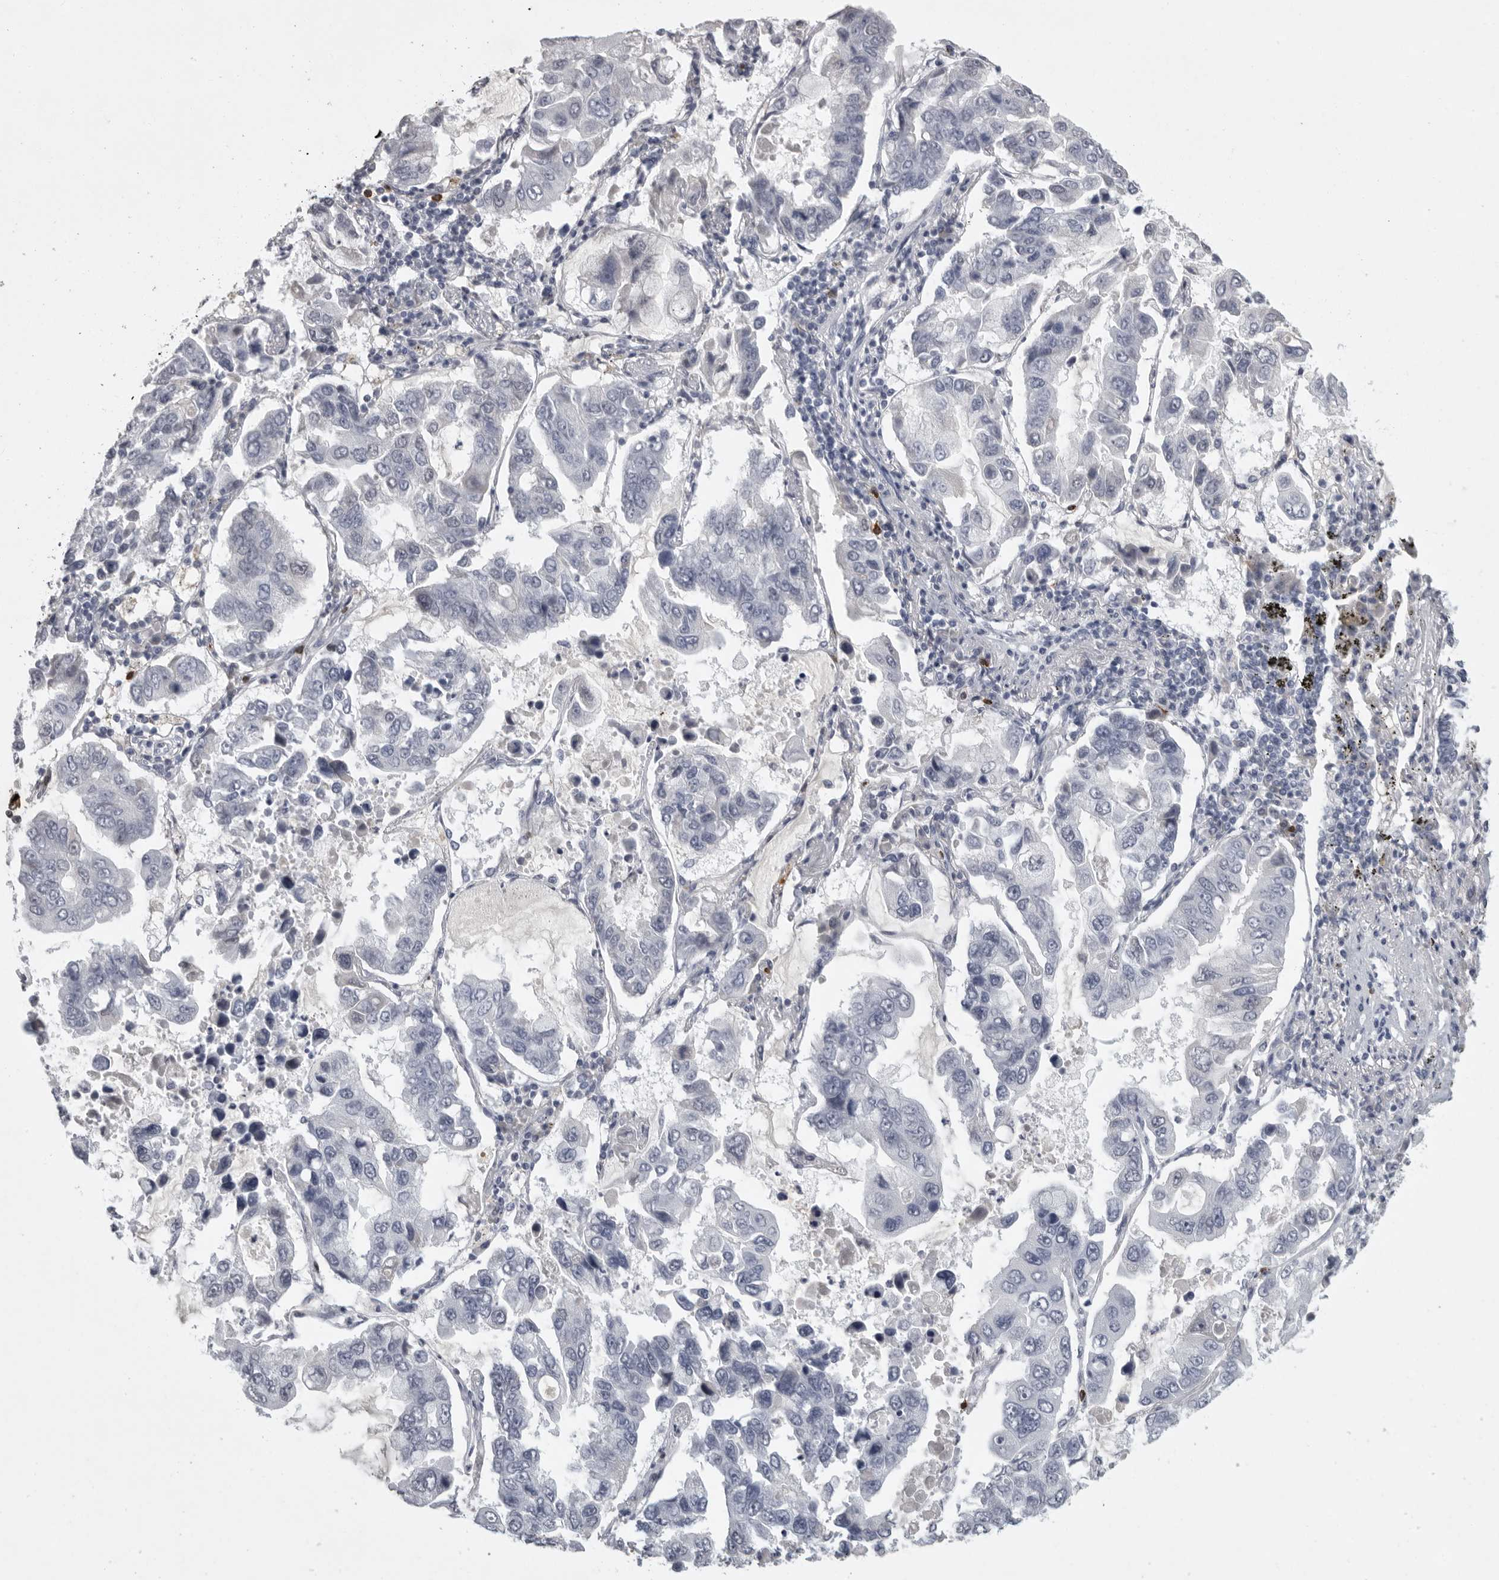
{"staining": {"intensity": "negative", "quantity": "none", "location": "none"}, "tissue": "lung cancer", "cell_type": "Tumor cells", "image_type": "cancer", "snomed": [{"axis": "morphology", "description": "Adenocarcinoma, NOS"}, {"axis": "topography", "description": "Lung"}], "caption": "The micrograph shows no staining of tumor cells in lung adenocarcinoma. (Stains: DAB immunohistochemistry (IHC) with hematoxylin counter stain, Microscopy: brightfield microscopy at high magnification).", "gene": "GNLY", "patient": {"sex": "male", "age": 64}}